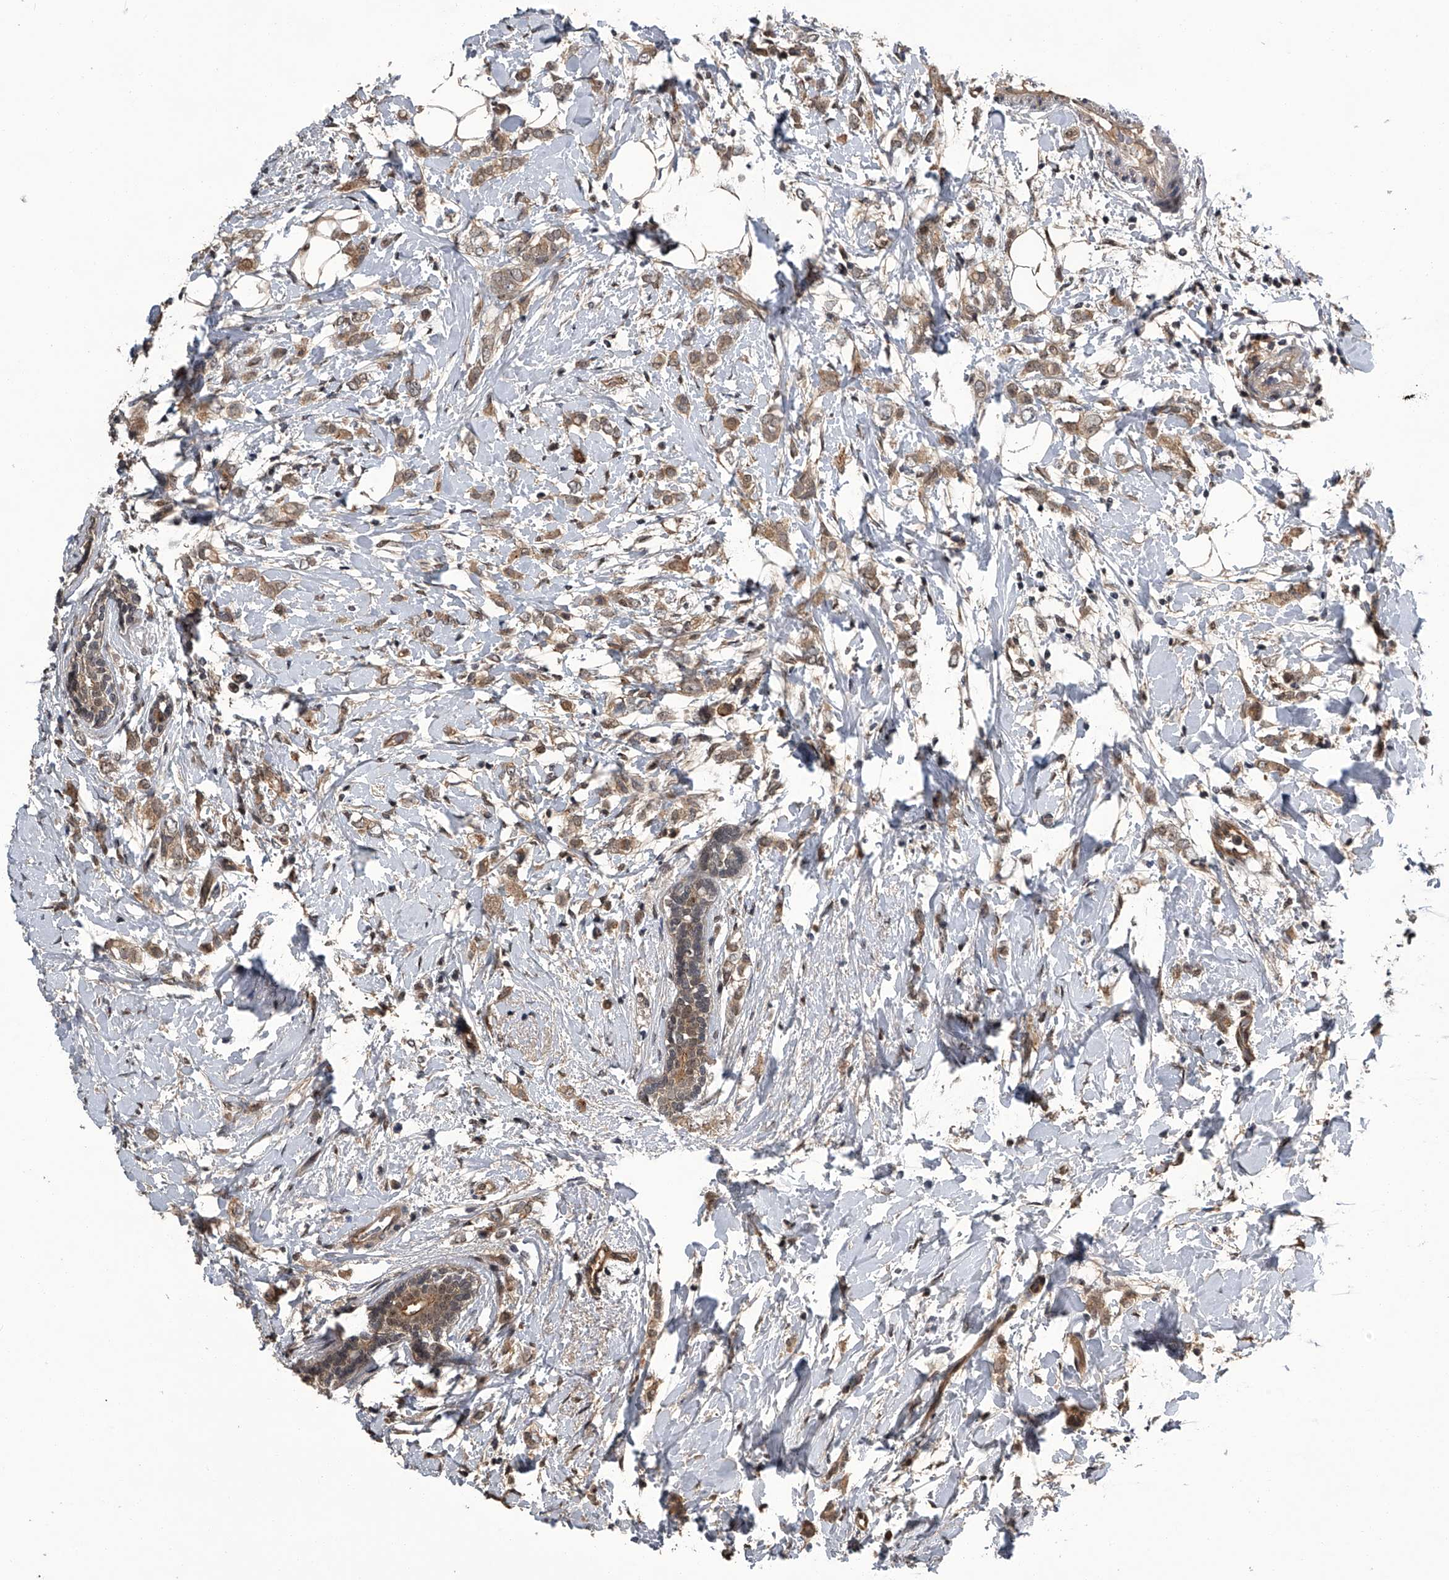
{"staining": {"intensity": "weak", "quantity": ">75%", "location": "cytoplasmic/membranous"}, "tissue": "breast cancer", "cell_type": "Tumor cells", "image_type": "cancer", "snomed": [{"axis": "morphology", "description": "Normal tissue, NOS"}, {"axis": "morphology", "description": "Lobular carcinoma"}, {"axis": "topography", "description": "Breast"}], "caption": "Immunohistochemical staining of human breast cancer demonstrates low levels of weak cytoplasmic/membranous staining in approximately >75% of tumor cells.", "gene": "SLC12A8", "patient": {"sex": "female", "age": 47}}